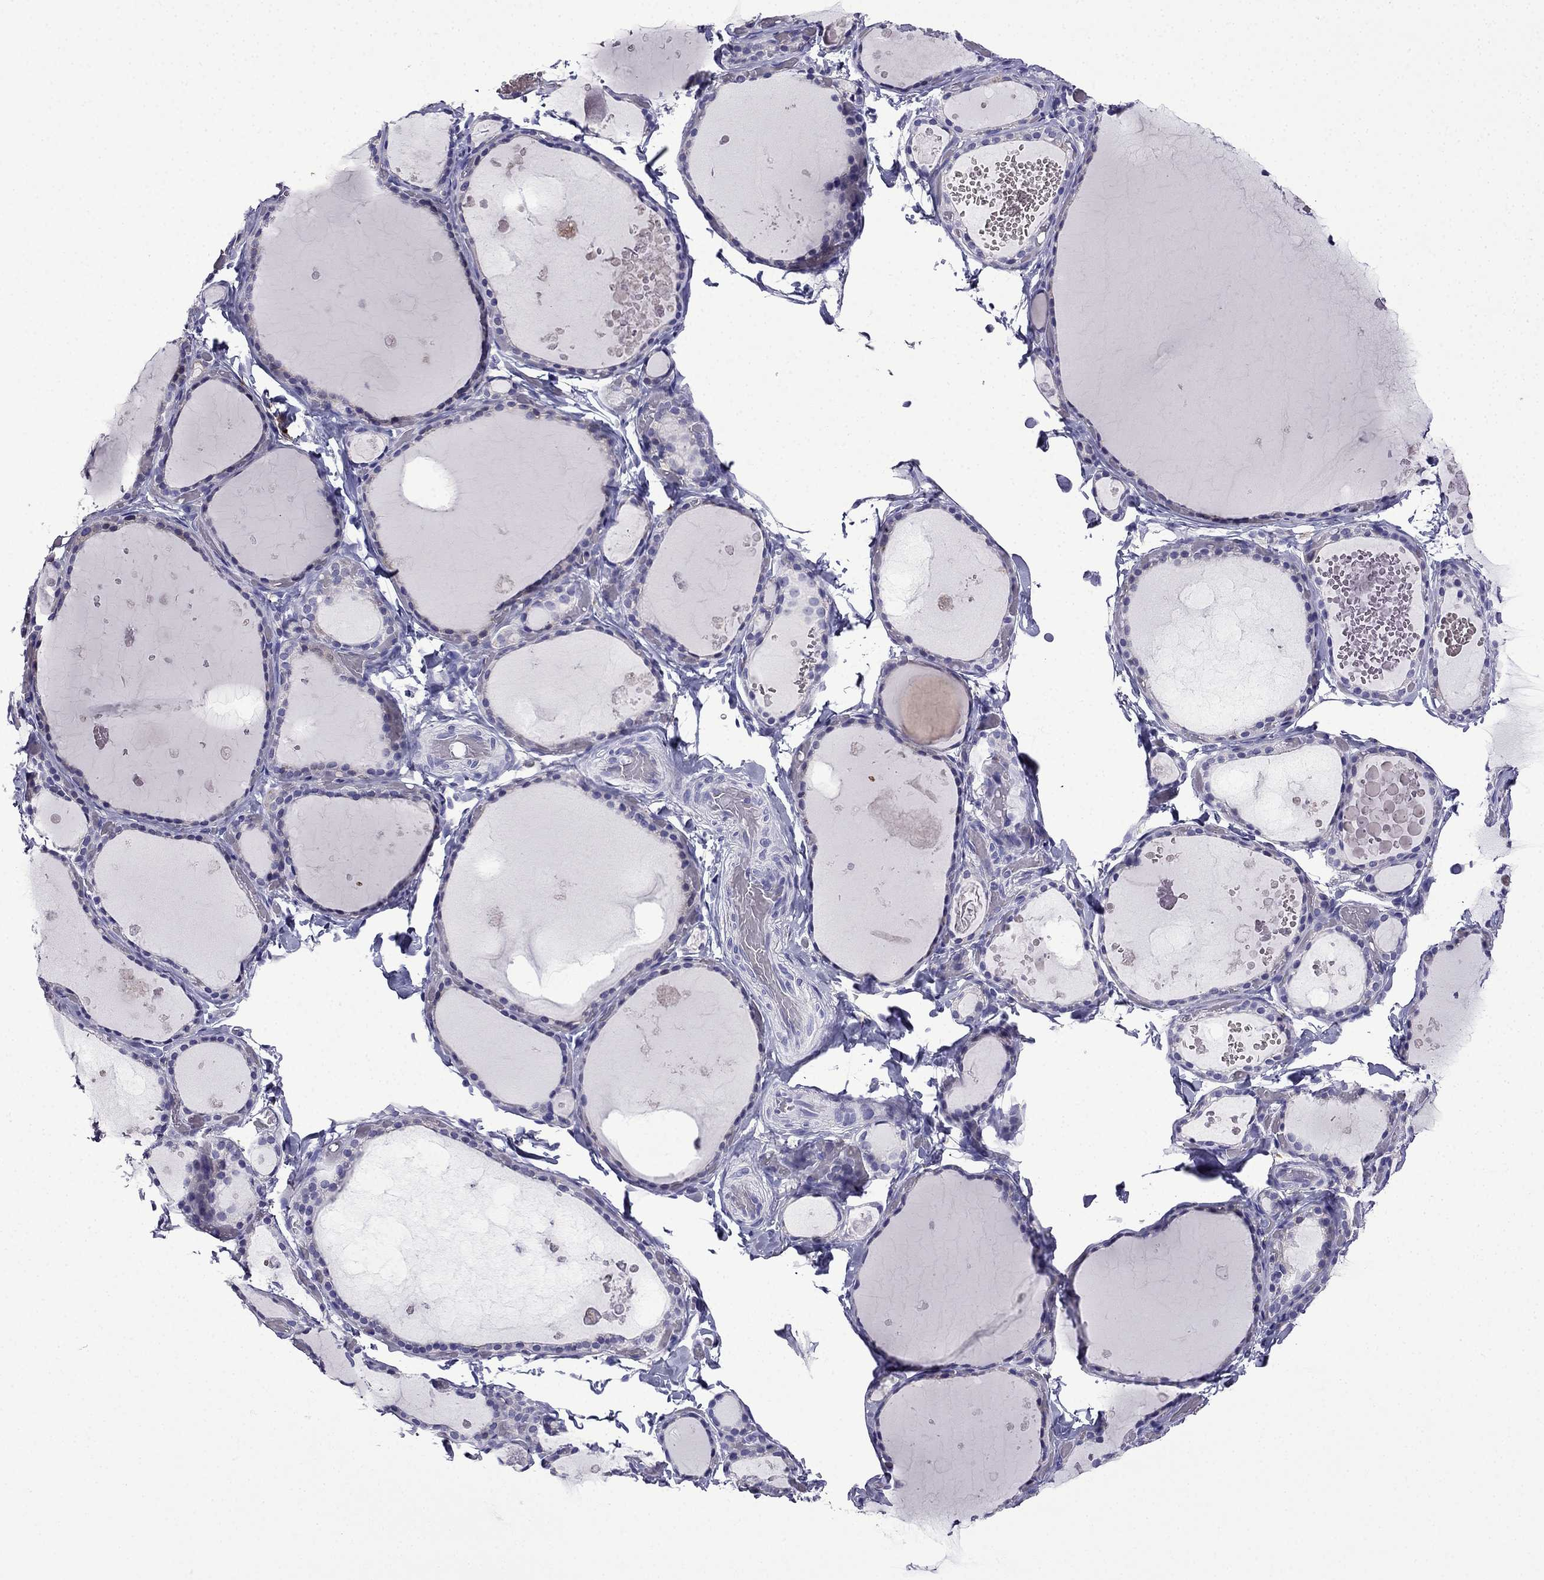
{"staining": {"intensity": "negative", "quantity": "none", "location": "none"}, "tissue": "thyroid gland", "cell_type": "Glandular cells", "image_type": "normal", "snomed": [{"axis": "morphology", "description": "Normal tissue, NOS"}, {"axis": "topography", "description": "Thyroid gland"}], "caption": "High power microscopy image of an immunohistochemistry (IHC) photomicrograph of benign thyroid gland, revealing no significant expression in glandular cells.", "gene": "TSSK4", "patient": {"sex": "female", "age": 56}}